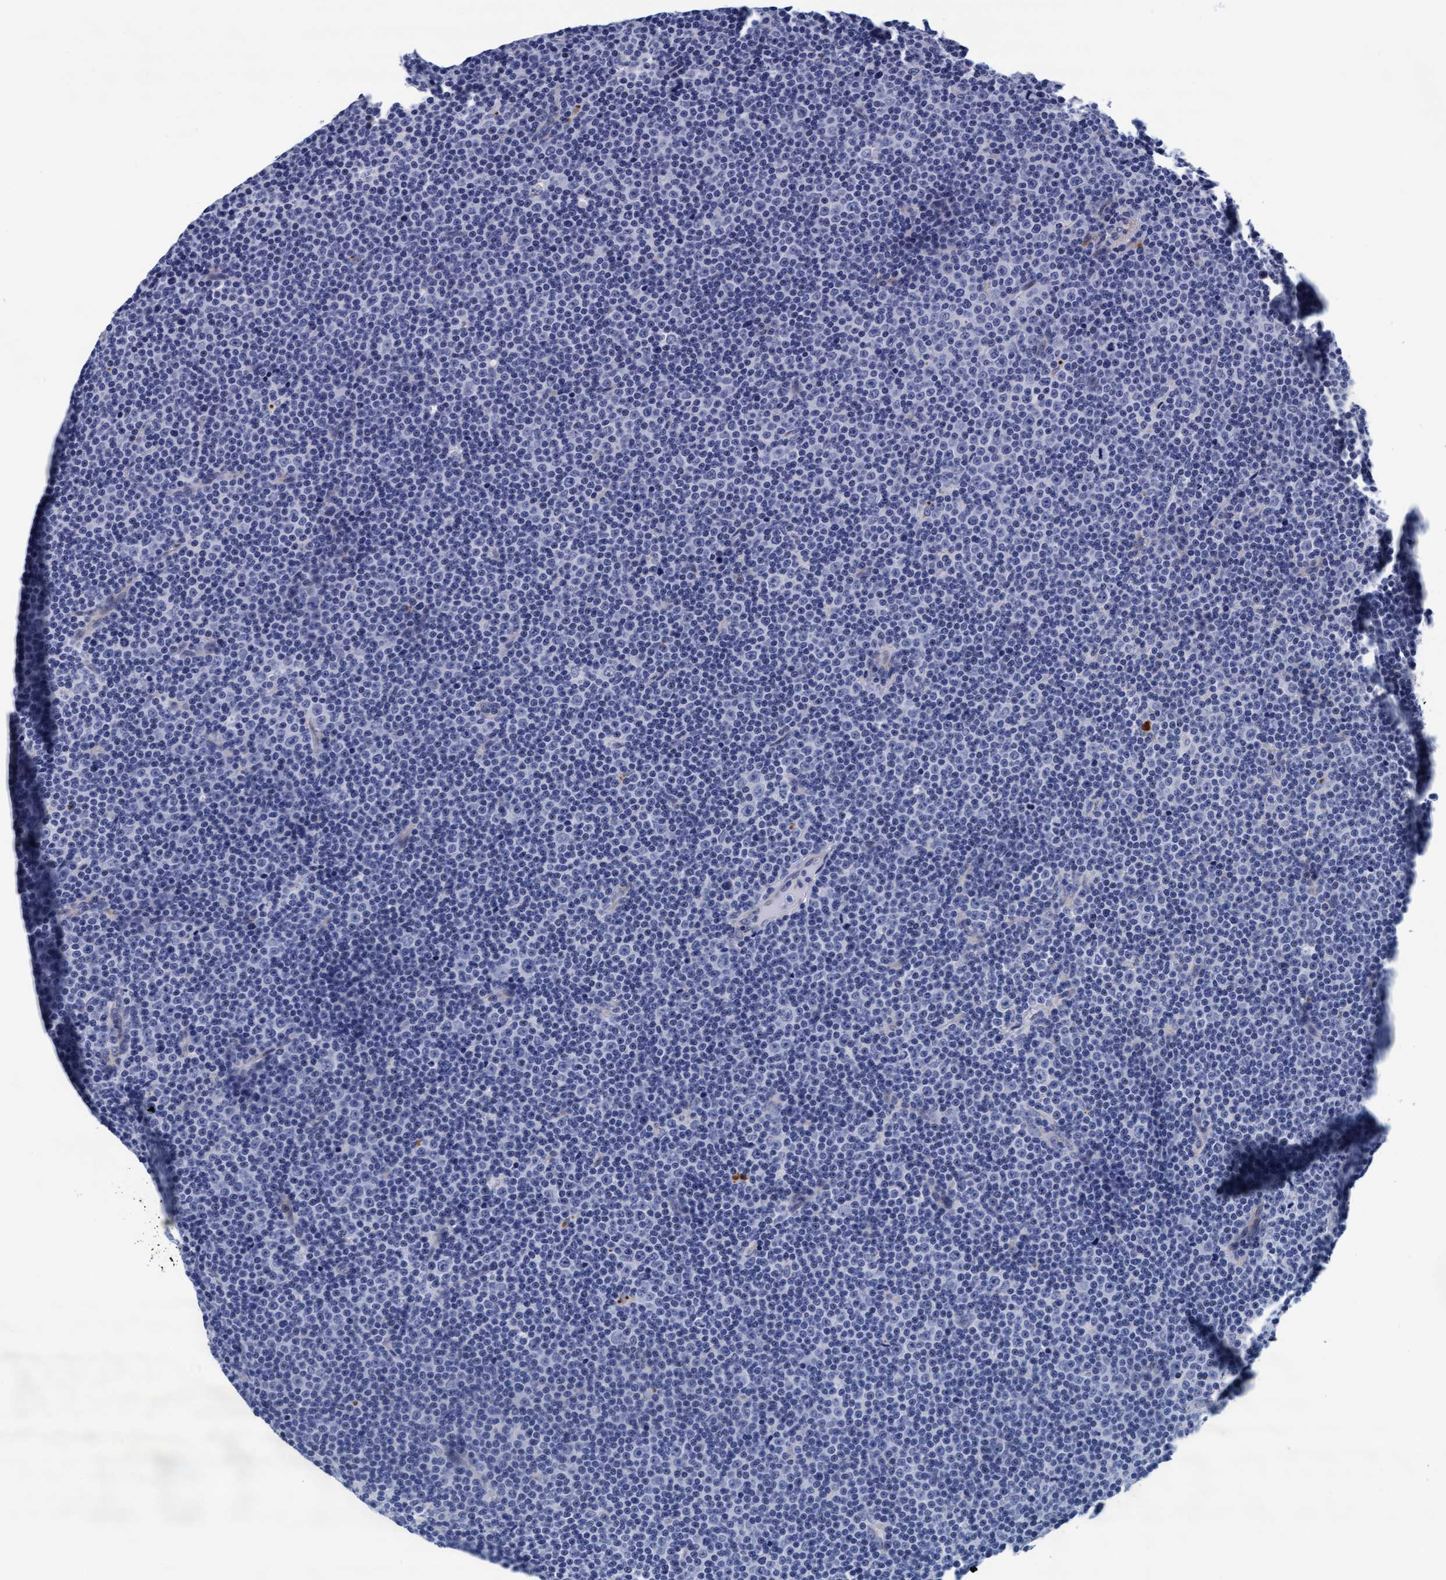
{"staining": {"intensity": "negative", "quantity": "none", "location": "none"}, "tissue": "lymphoma", "cell_type": "Tumor cells", "image_type": "cancer", "snomed": [{"axis": "morphology", "description": "Malignant lymphoma, non-Hodgkin's type, Low grade"}, {"axis": "topography", "description": "Lymph node"}], "caption": "Immunohistochemical staining of lymphoma reveals no significant positivity in tumor cells.", "gene": "ARSG", "patient": {"sex": "female", "age": 67}}